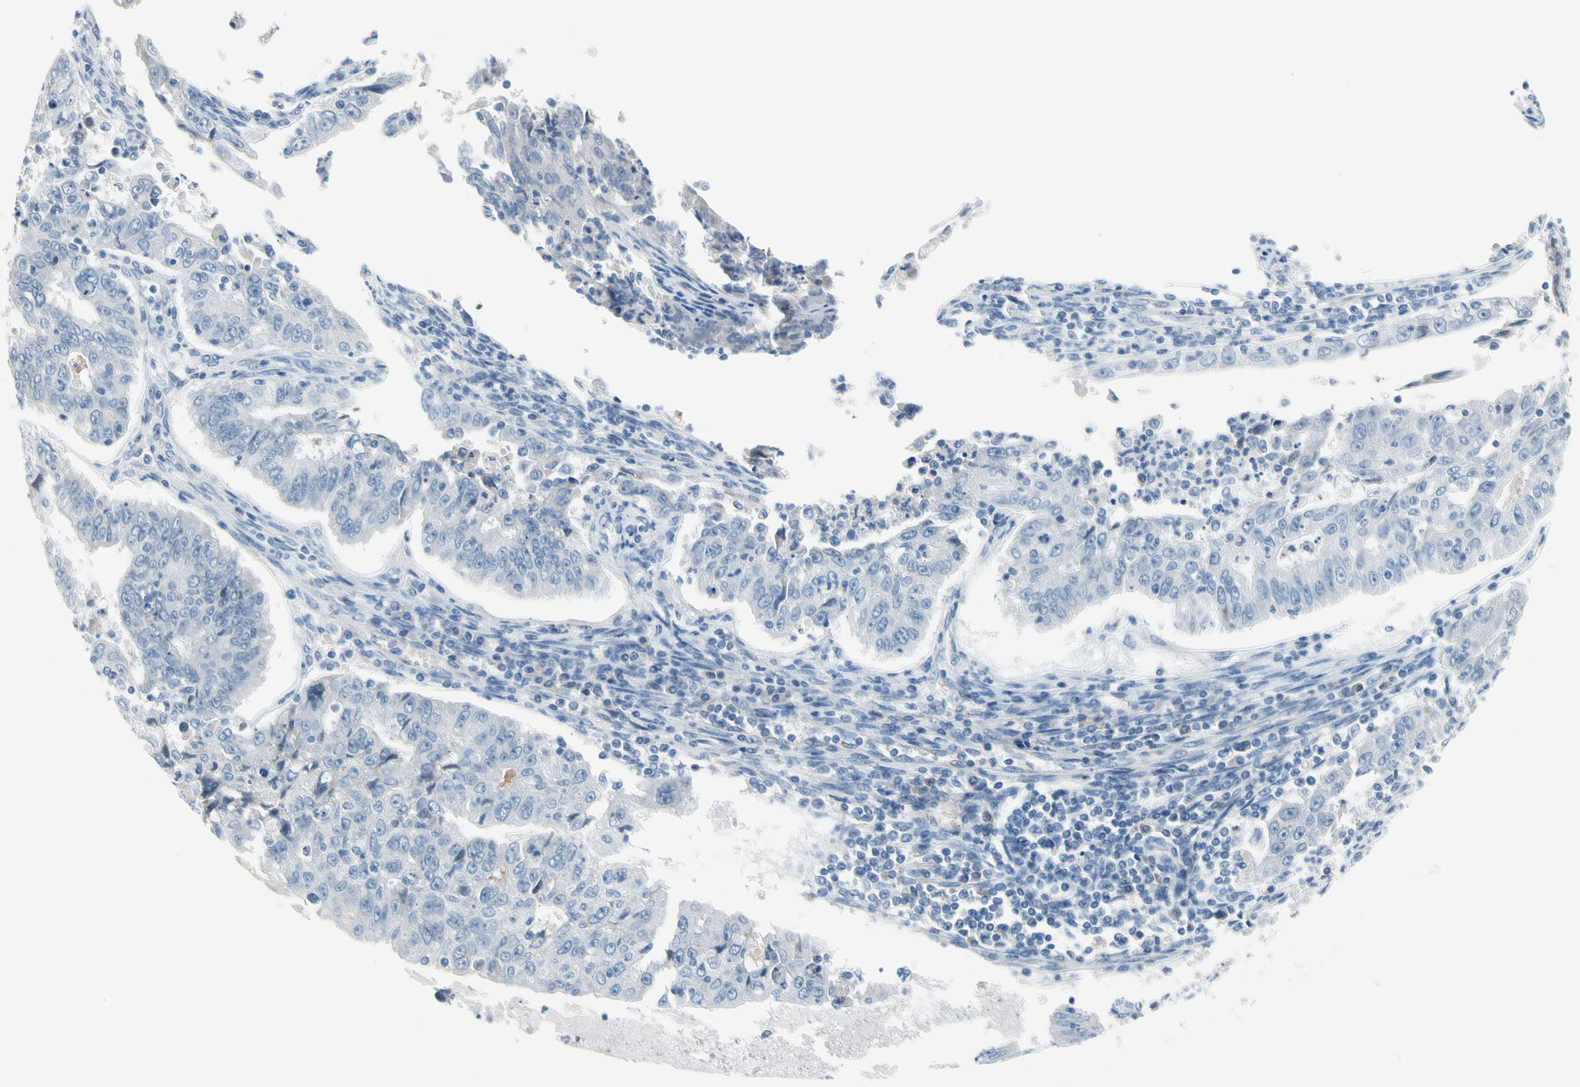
{"staining": {"intensity": "negative", "quantity": "none", "location": "none"}, "tissue": "endometrial cancer", "cell_type": "Tumor cells", "image_type": "cancer", "snomed": [{"axis": "morphology", "description": "Adenocarcinoma, NOS"}, {"axis": "topography", "description": "Endometrium"}], "caption": "Immunohistochemistry (IHC) histopathology image of neoplastic tissue: human endometrial cancer stained with DAB (3,3'-diaminobenzidine) shows no significant protein expression in tumor cells.", "gene": "CNDP1", "patient": {"sex": "female", "age": 42}}